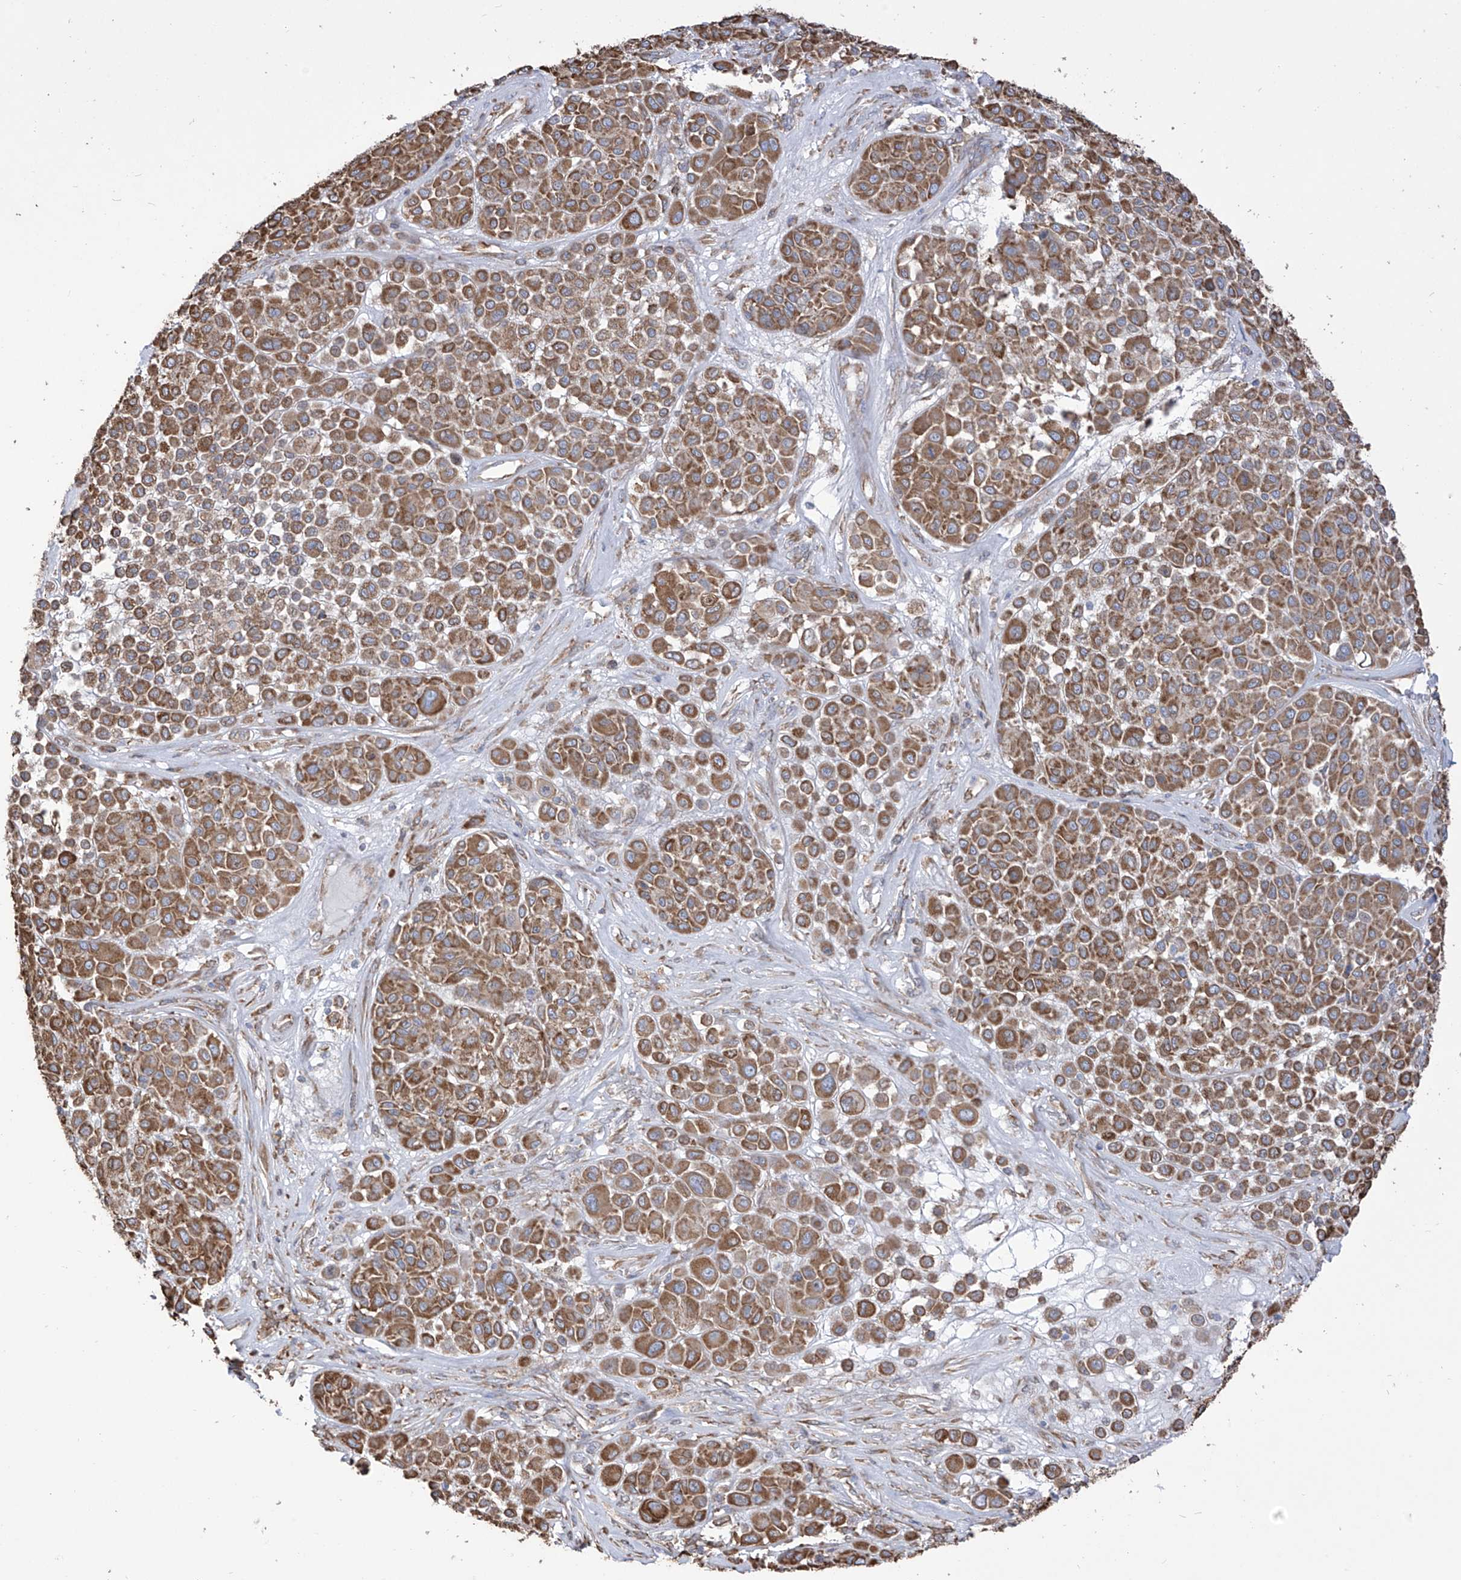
{"staining": {"intensity": "moderate", "quantity": ">75%", "location": "cytoplasmic/membranous"}, "tissue": "melanoma", "cell_type": "Tumor cells", "image_type": "cancer", "snomed": [{"axis": "morphology", "description": "Malignant melanoma, Metastatic site"}, {"axis": "topography", "description": "Soft tissue"}], "caption": "DAB immunohistochemical staining of melanoma reveals moderate cytoplasmic/membranous protein positivity in approximately >75% of tumor cells.", "gene": "PDIA6", "patient": {"sex": "male", "age": 41}}